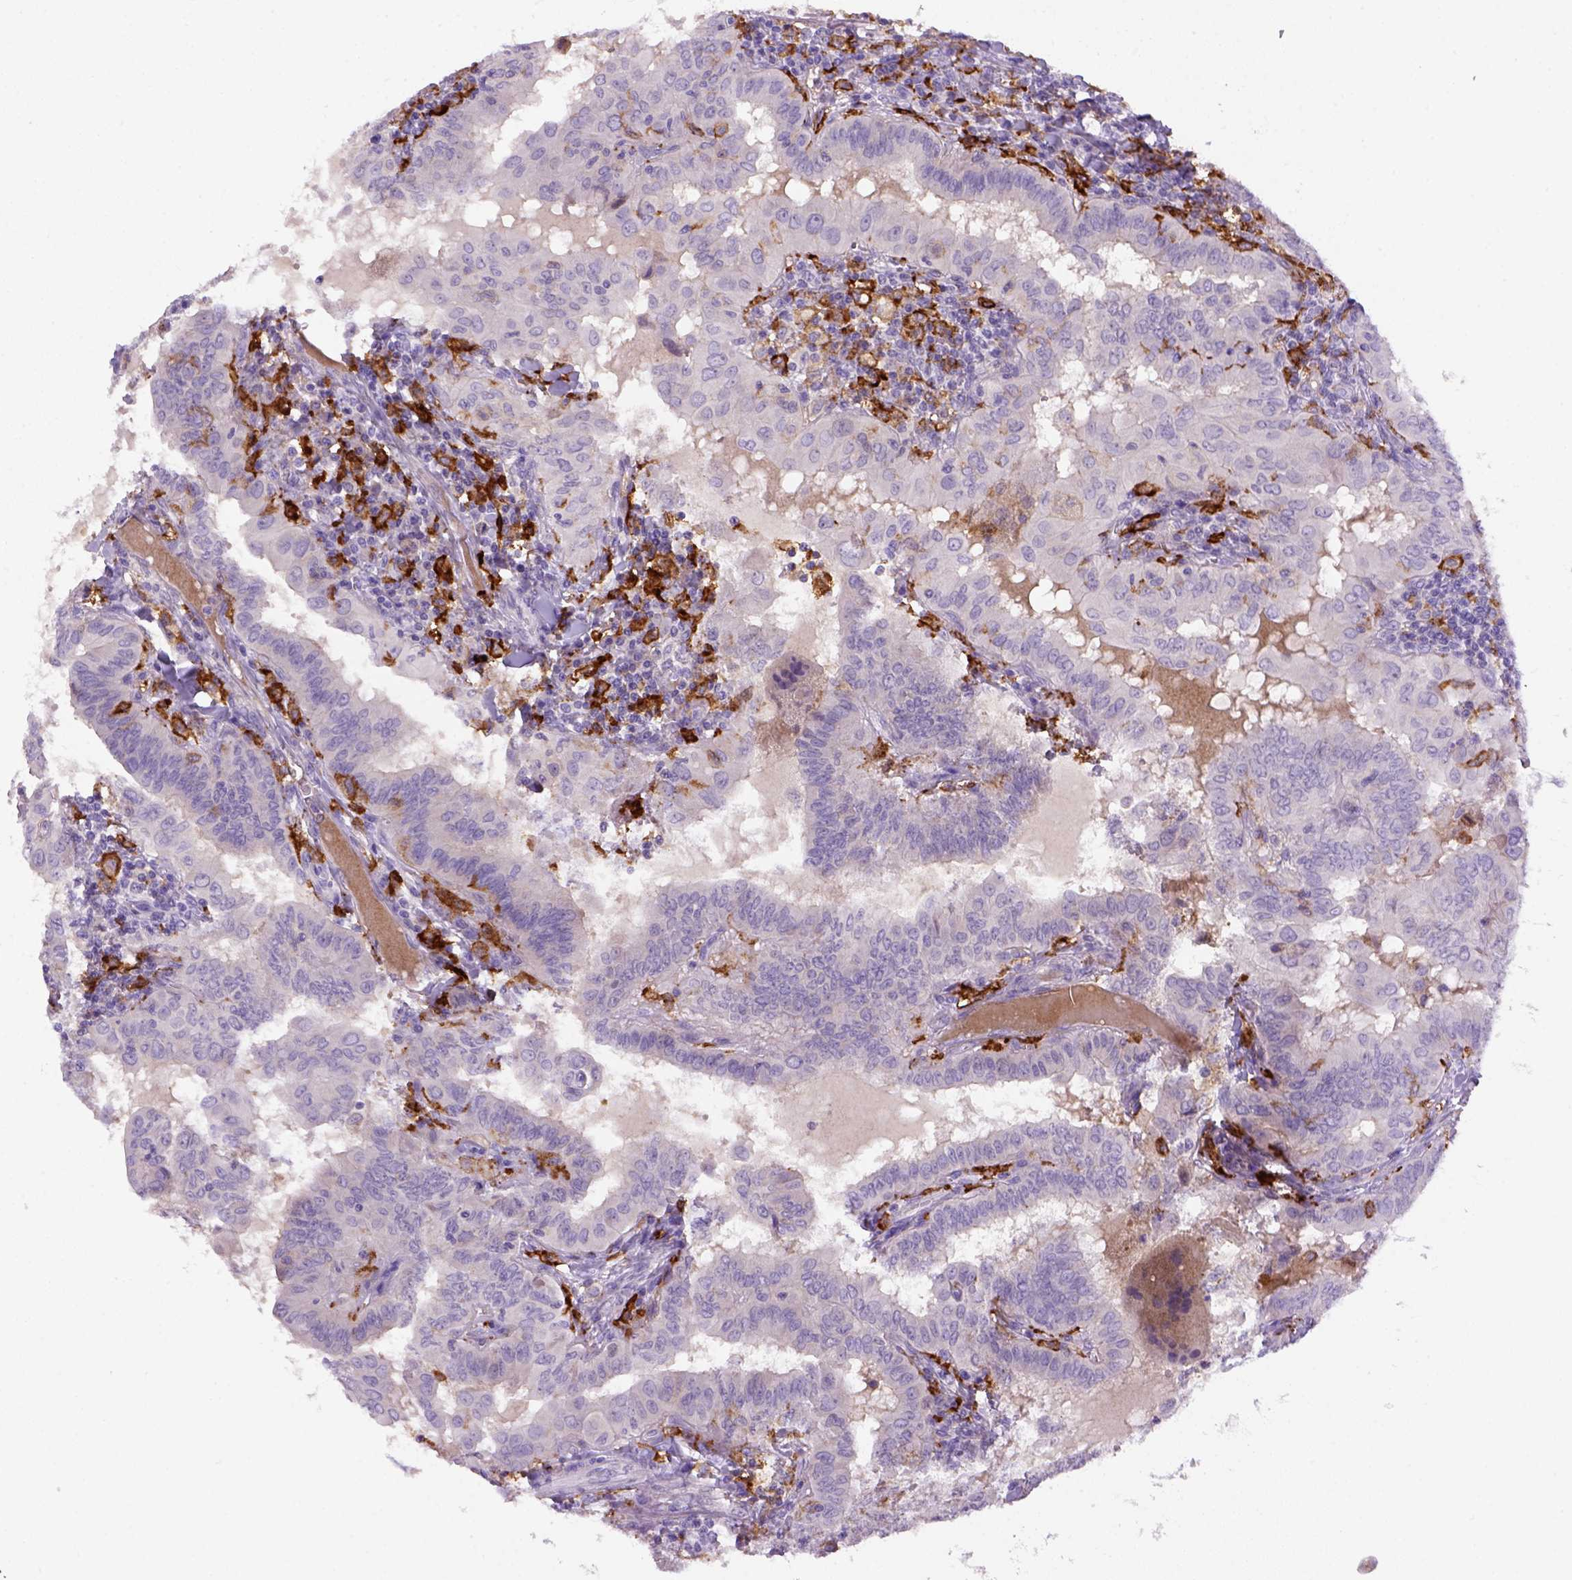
{"staining": {"intensity": "negative", "quantity": "none", "location": "none"}, "tissue": "thyroid cancer", "cell_type": "Tumor cells", "image_type": "cancer", "snomed": [{"axis": "morphology", "description": "Papillary adenocarcinoma, NOS"}, {"axis": "topography", "description": "Thyroid gland"}], "caption": "This is an immunohistochemistry (IHC) photomicrograph of papillary adenocarcinoma (thyroid). There is no expression in tumor cells.", "gene": "CD14", "patient": {"sex": "female", "age": 37}}